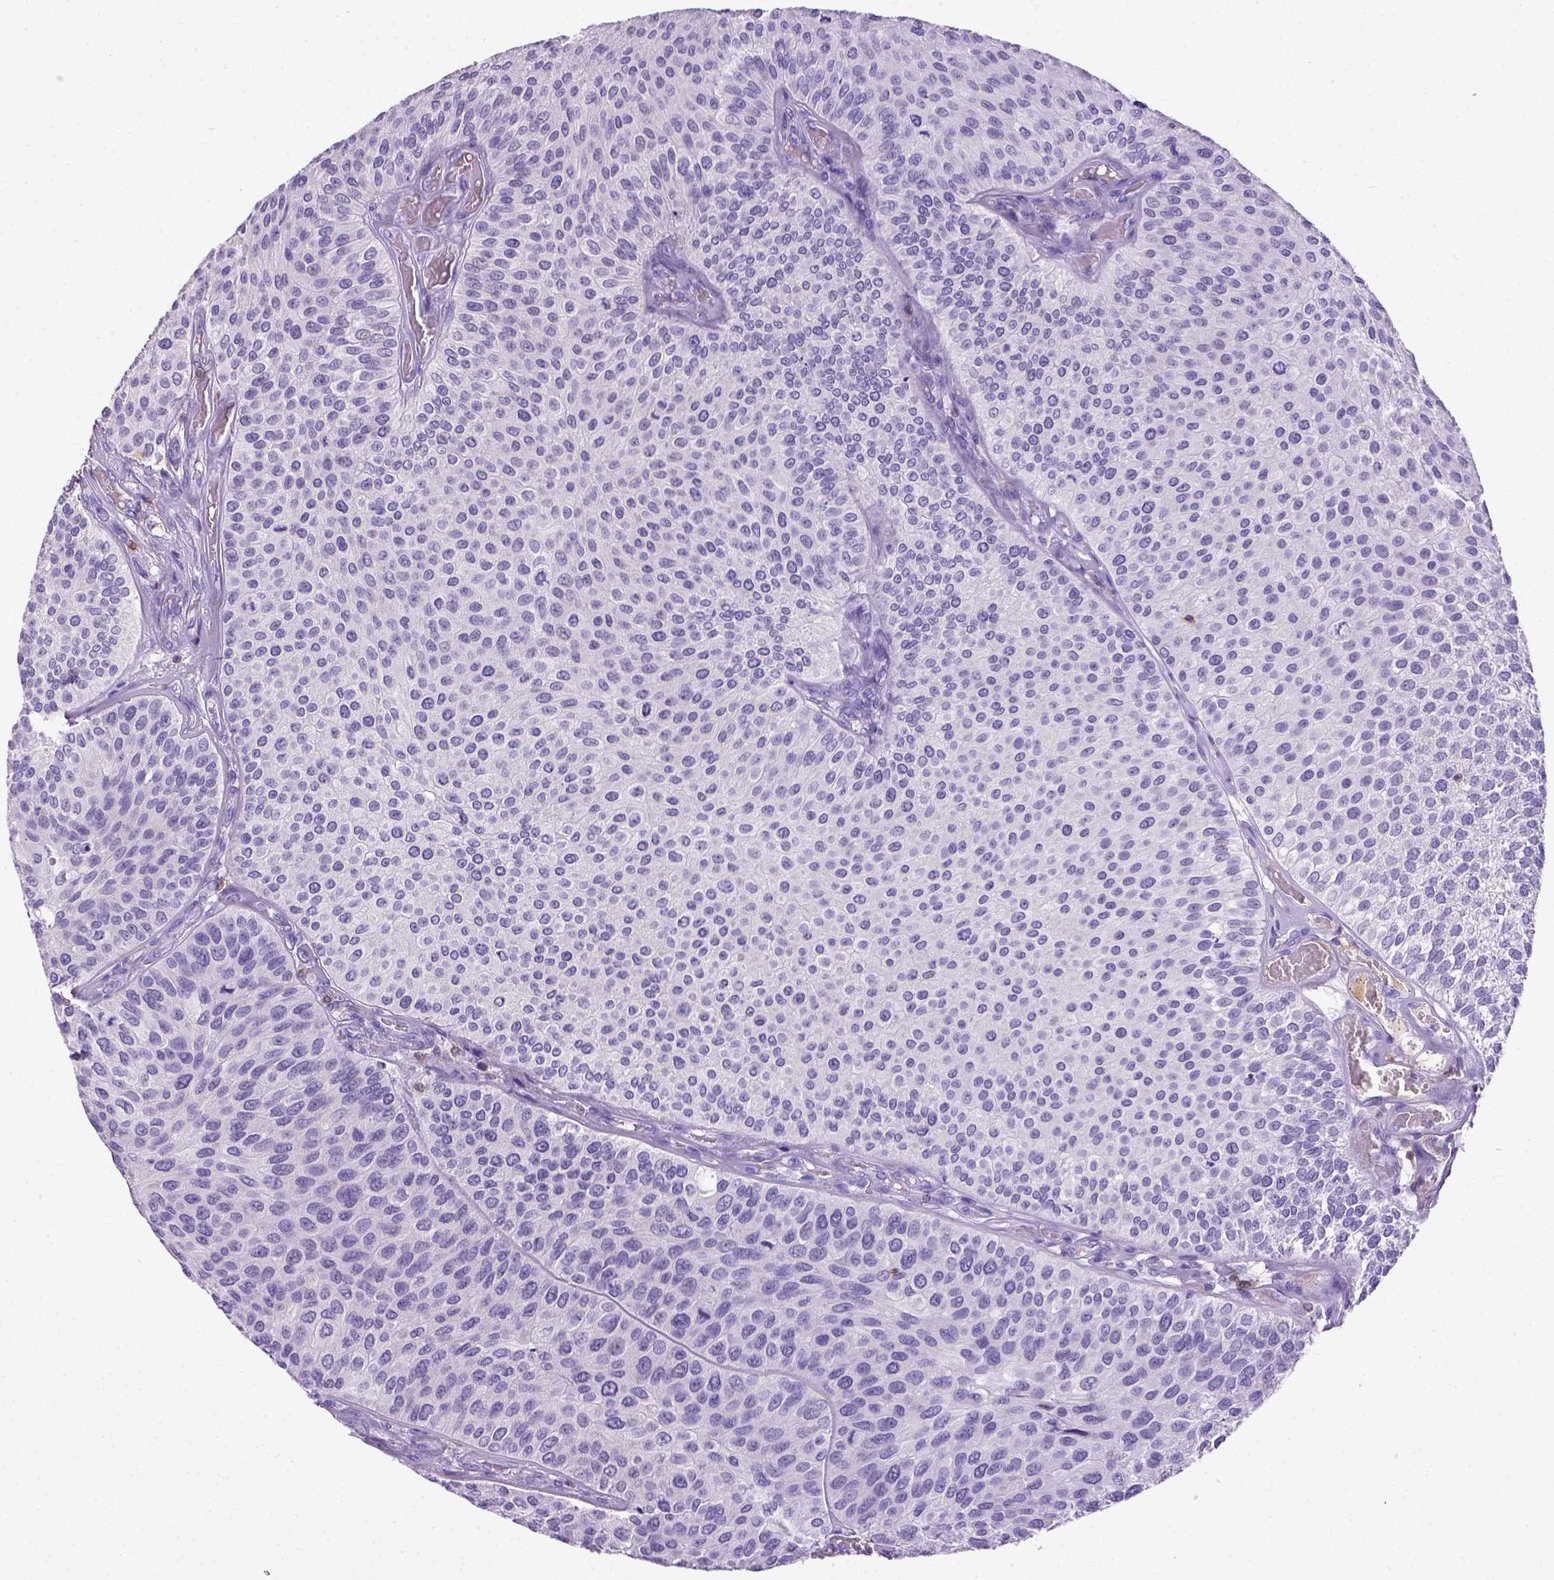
{"staining": {"intensity": "negative", "quantity": "none", "location": "none"}, "tissue": "urothelial cancer", "cell_type": "Tumor cells", "image_type": "cancer", "snomed": [{"axis": "morphology", "description": "Urothelial carcinoma, Low grade"}, {"axis": "topography", "description": "Urinary bladder"}], "caption": "High magnification brightfield microscopy of urothelial carcinoma (low-grade) stained with DAB (brown) and counterstained with hematoxylin (blue): tumor cells show no significant positivity.", "gene": "CD3E", "patient": {"sex": "female", "age": 87}}